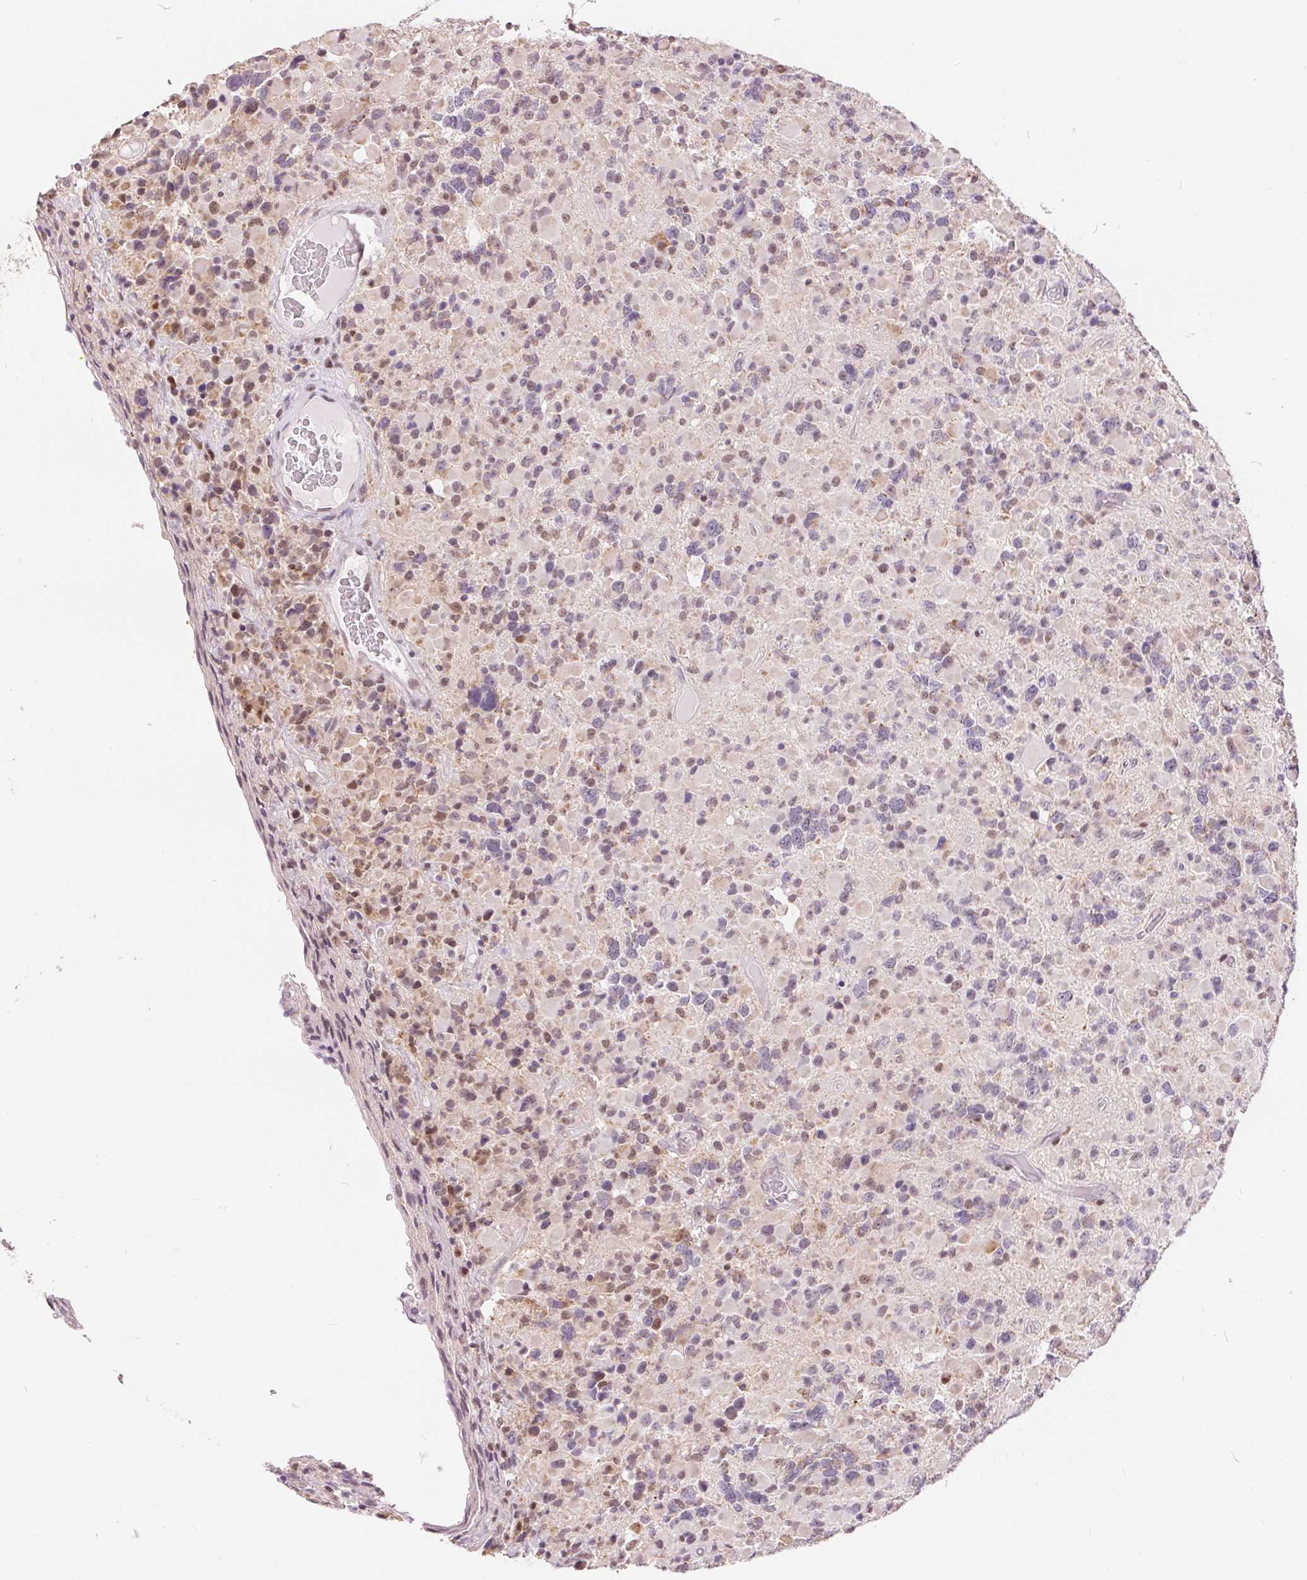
{"staining": {"intensity": "weak", "quantity": "25%-75%", "location": "cytoplasmic/membranous,nuclear"}, "tissue": "glioma", "cell_type": "Tumor cells", "image_type": "cancer", "snomed": [{"axis": "morphology", "description": "Glioma, malignant, High grade"}, {"axis": "topography", "description": "Brain"}], "caption": "Malignant high-grade glioma stained for a protein demonstrates weak cytoplasmic/membranous and nuclear positivity in tumor cells.", "gene": "POU2F2", "patient": {"sex": "female", "age": 40}}